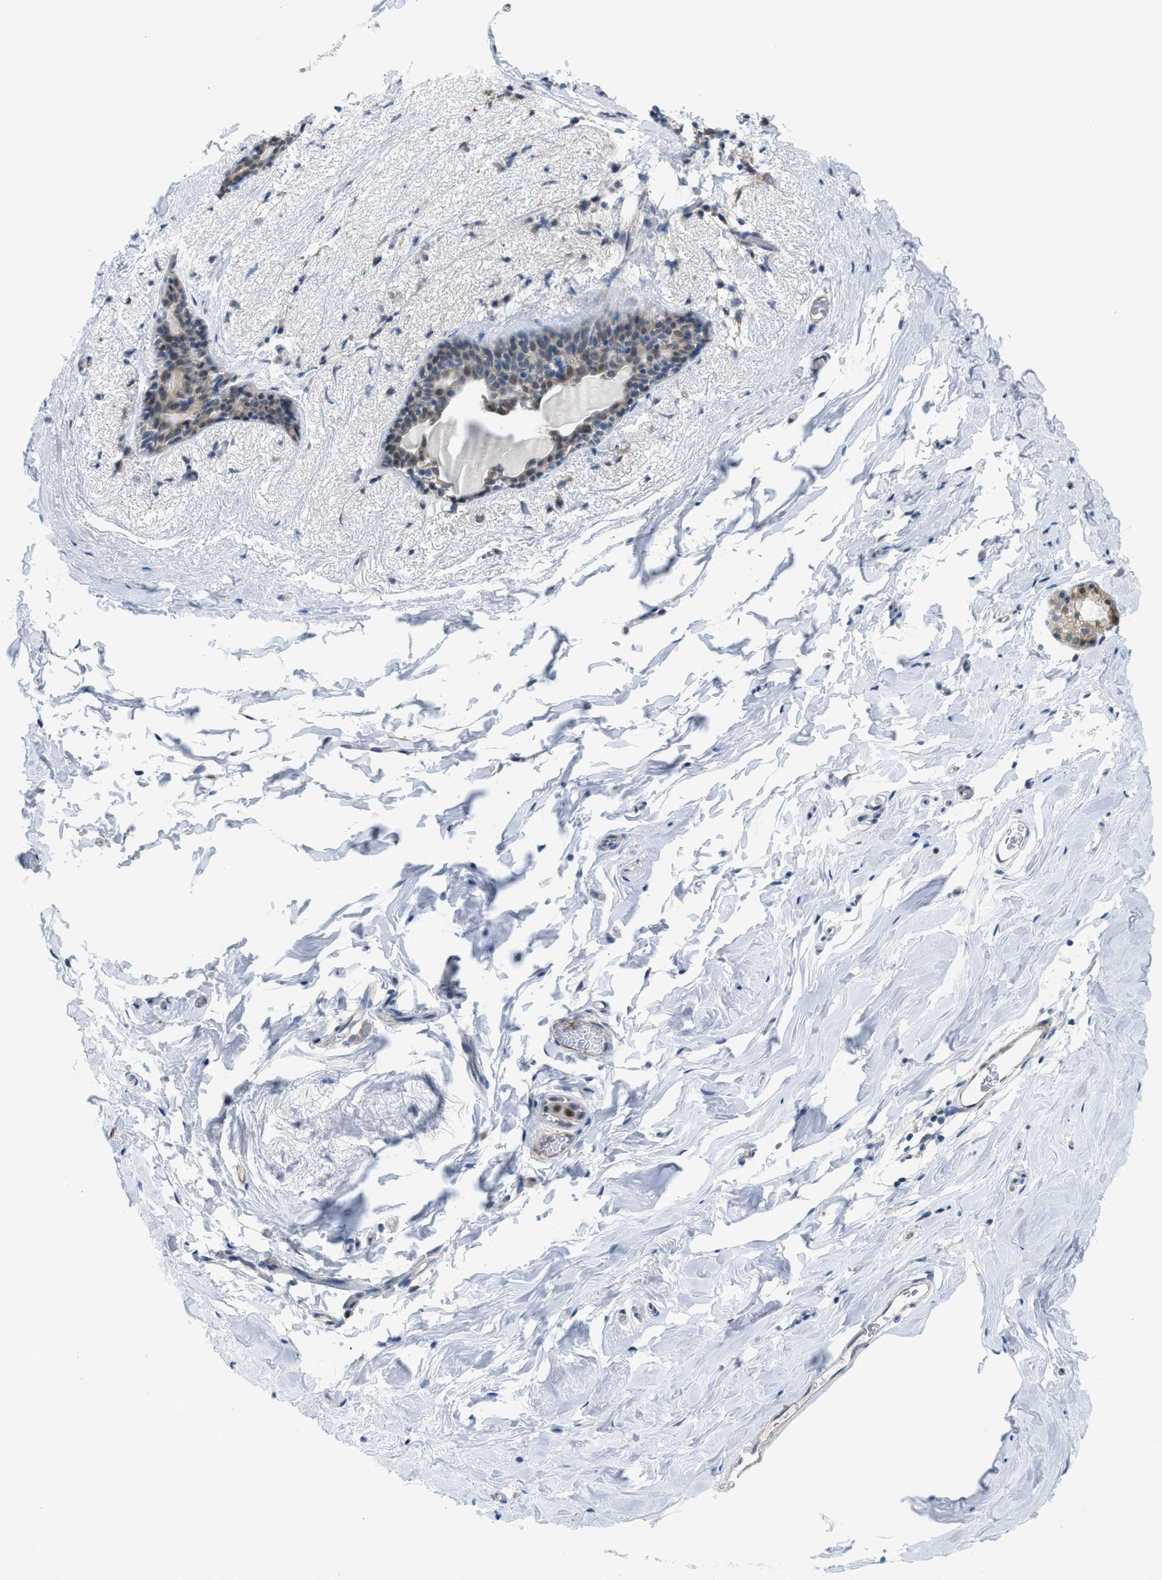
{"staining": {"intensity": "negative", "quantity": "none", "location": "none"}, "tissue": "breast", "cell_type": "Adipocytes", "image_type": "normal", "snomed": [{"axis": "morphology", "description": "Normal tissue, NOS"}, {"axis": "topography", "description": "Breast"}], "caption": "The micrograph demonstrates no significant expression in adipocytes of breast. The staining was performed using DAB (3,3'-diaminobenzidine) to visualize the protein expression in brown, while the nuclei were stained in blue with hematoxylin (Magnification: 20x).", "gene": "PPM1D", "patient": {"sex": "female", "age": 62}}